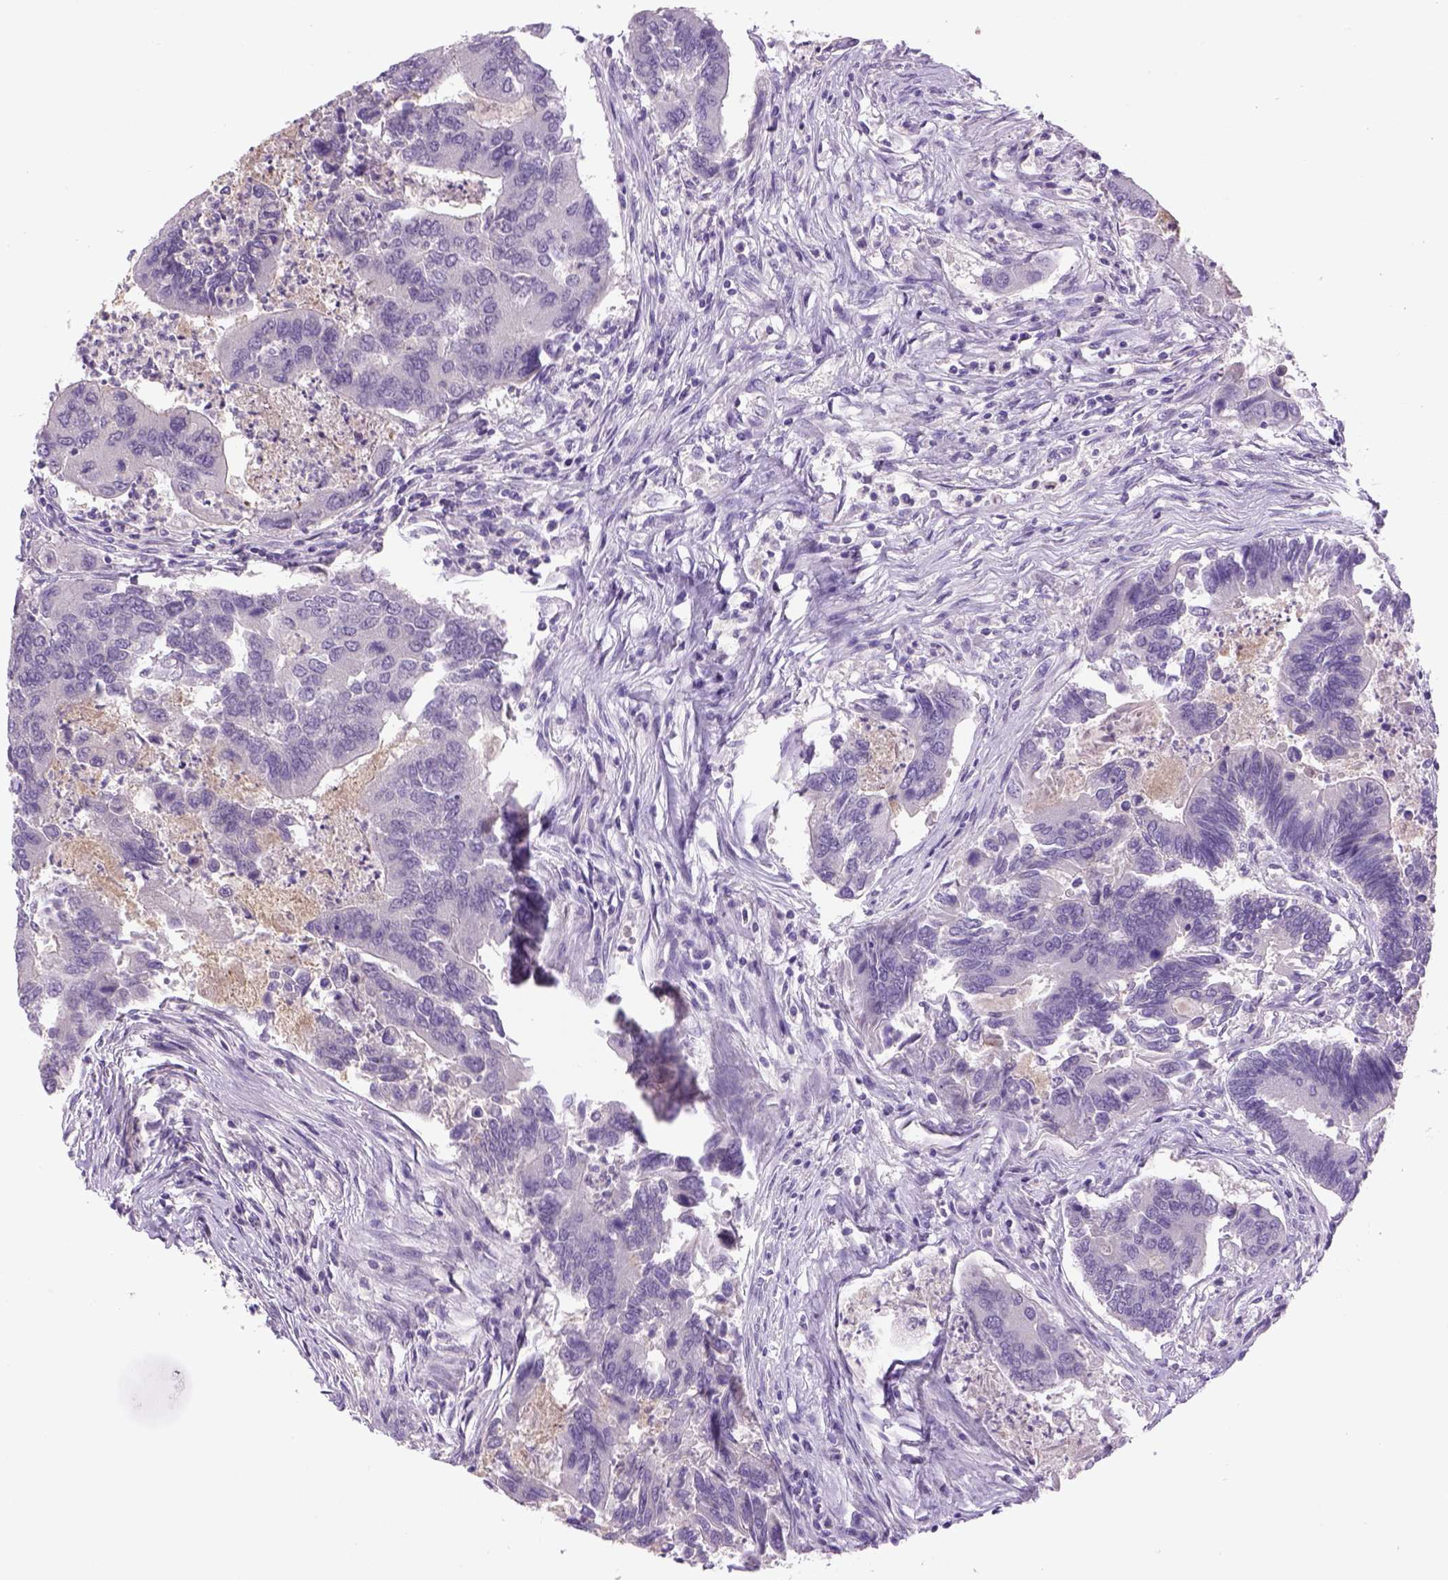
{"staining": {"intensity": "negative", "quantity": "none", "location": "none"}, "tissue": "colorectal cancer", "cell_type": "Tumor cells", "image_type": "cancer", "snomed": [{"axis": "morphology", "description": "Adenocarcinoma, NOS"}, {"axis": "topography", "description": "Colon"}], "caption": "There is no significant positivity in tumor cells of colorectal cancer.", "gene": "DBH", "patient": {"sex": "female", "age": 67}}